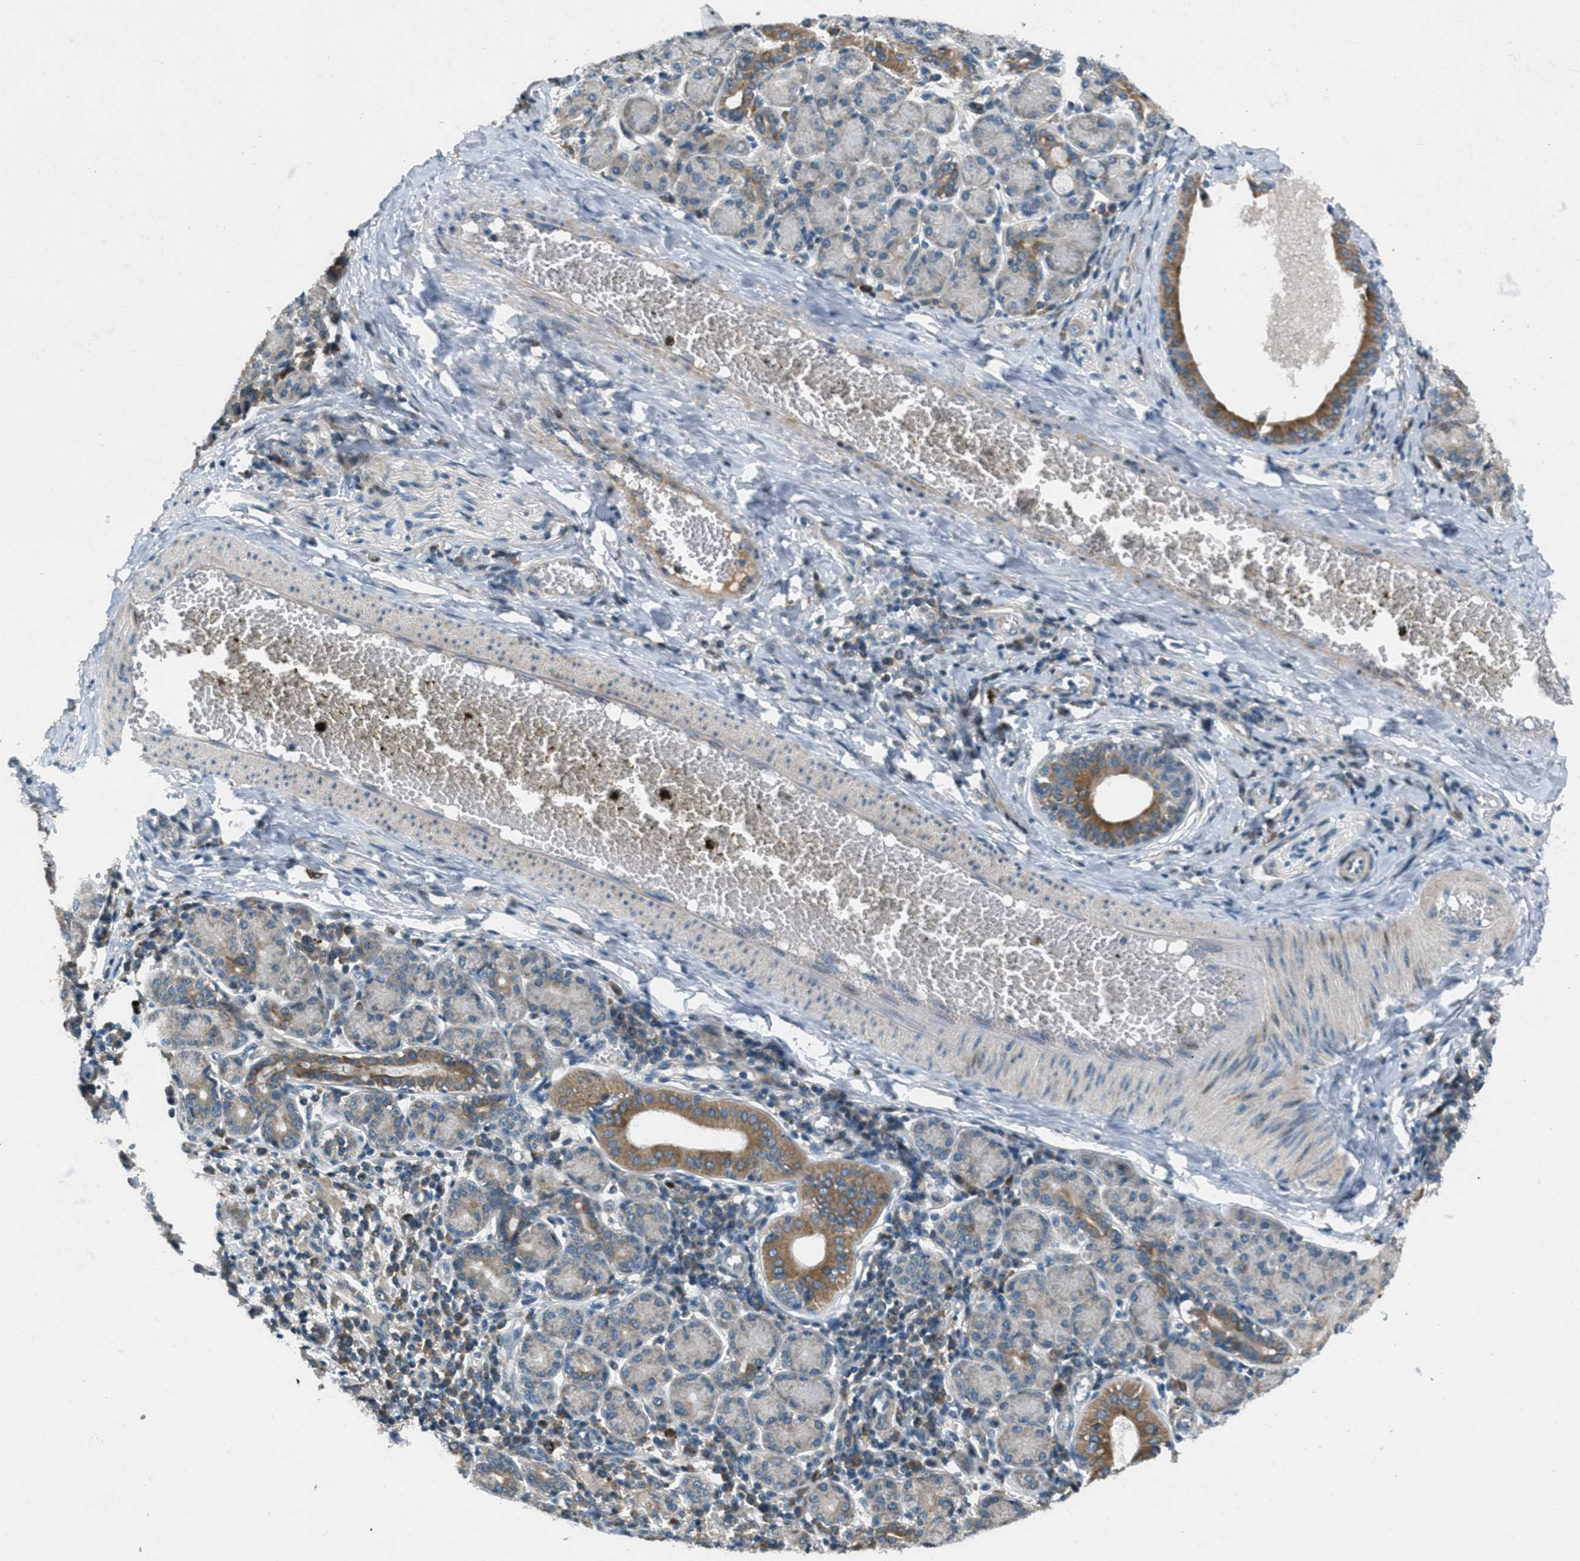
{"staining": {"intensity": "strong", "quantity": "<25%", "location": "cytoplasmic/membranous"}, "tissue": "salivary gland", "cell_type": "Glandular cells", "image_type": "normal", "snomed": [{"axis": "morphology", "description": "Normal tissue, NOS"}, {"axis": "morphology", "description": "Inflammation, NOS"}, {"axis": "topography", "description": "Lymph node"}, {"axis": "topography", "description": "Salivary gland"}], "caption": "Protein staining reveals strong cytoplasmic/membranous positivity in approximately <25% of glandular cells in unremarkable salivary gland.", "gene": "CLEC2D", "patient": {"sex": "male", "age": 3}}